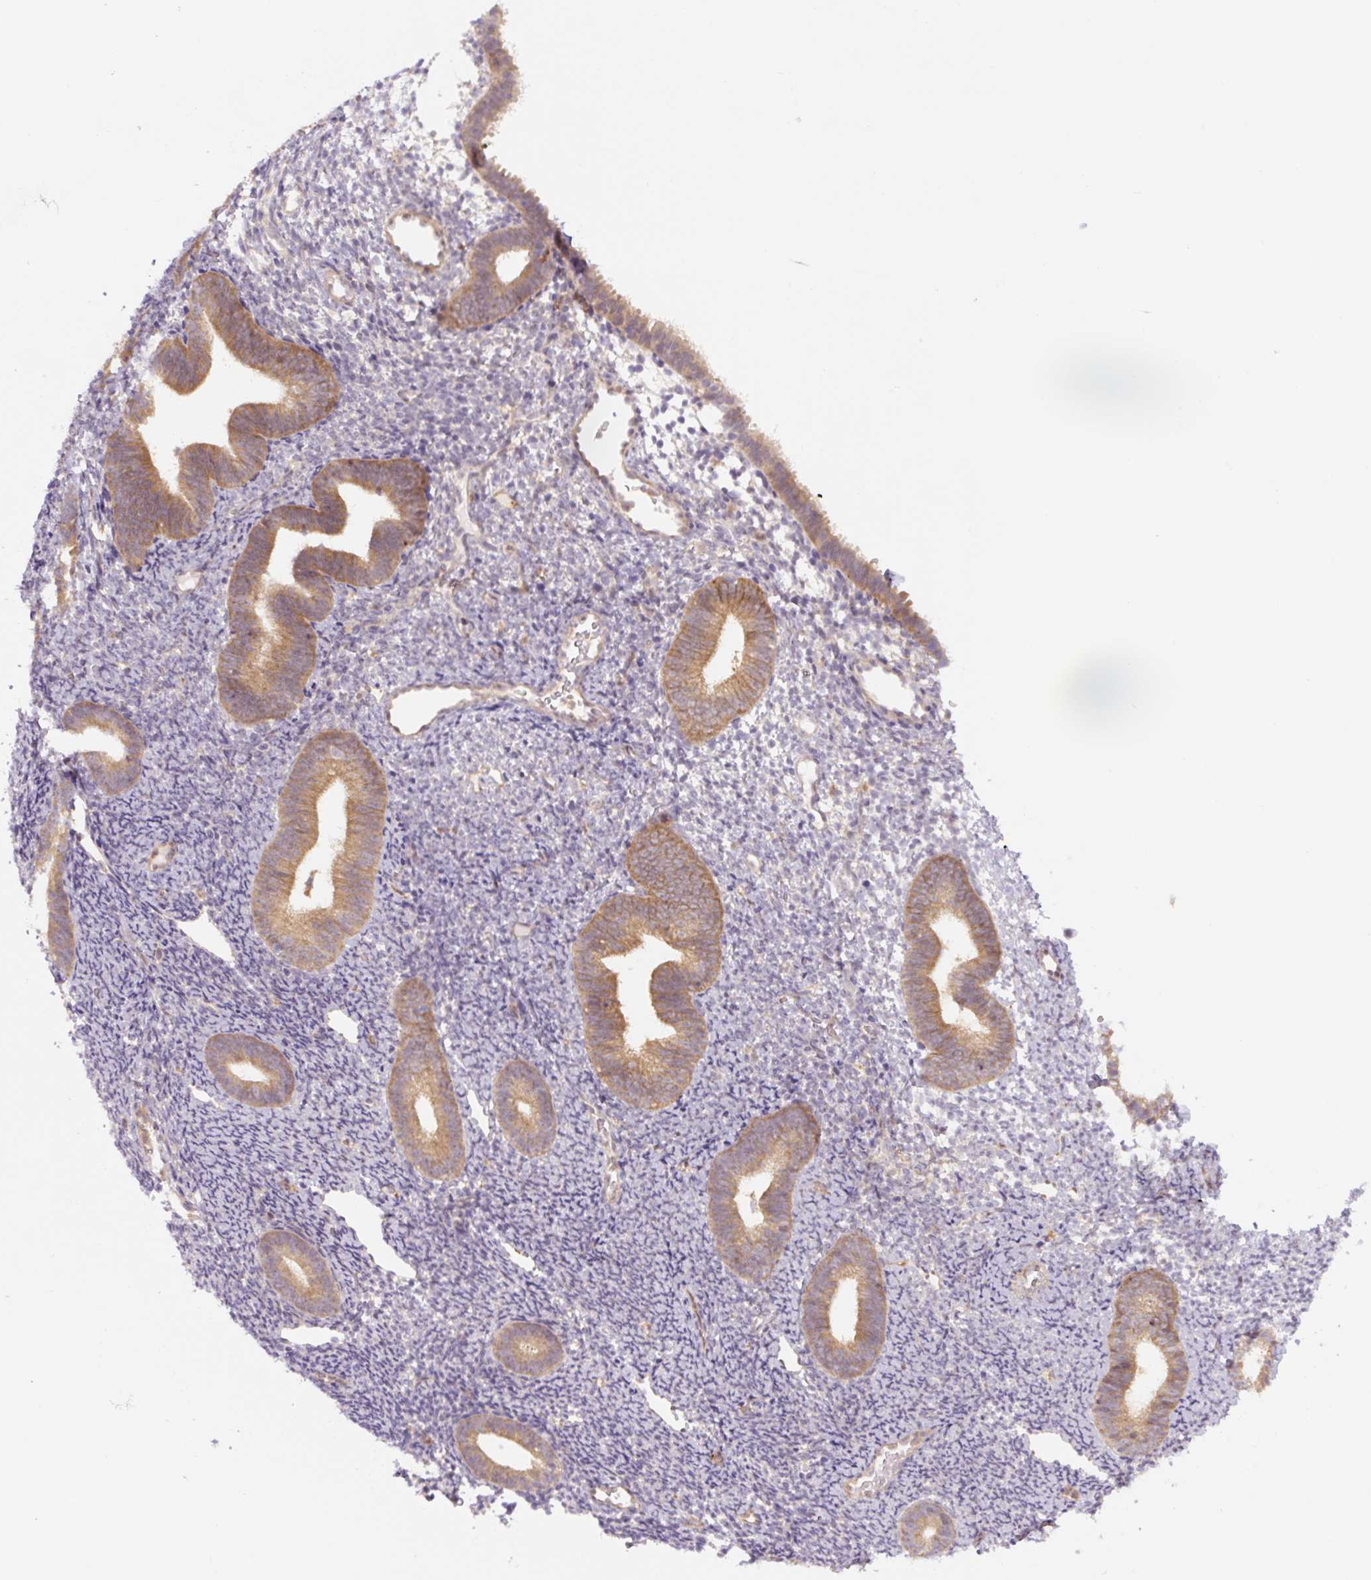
{"staining": {"intensity": "moderate", "quantity": "<25%", "location": "cytoplasmic/membranous"}, "tissue": "endometrium", "cell_type": "Cells in endometrial stroma", "image_type": "normal", "snomed": [{"axis": "morphology", "description": "Normal tissue, NOS"}, {"axis": "topography", "description": "Endometrium"}], "caption": "DAB (3,3'-diaminobenzidine) immunohistochemical staining of benign human endometrium demonstrates moderate cytoplasmic/membranous protein expression in approximately <25% of cells in endometrial stroma.", "gene": "ZSWIM7", "patient": {"sex": "female", "age": 39}}